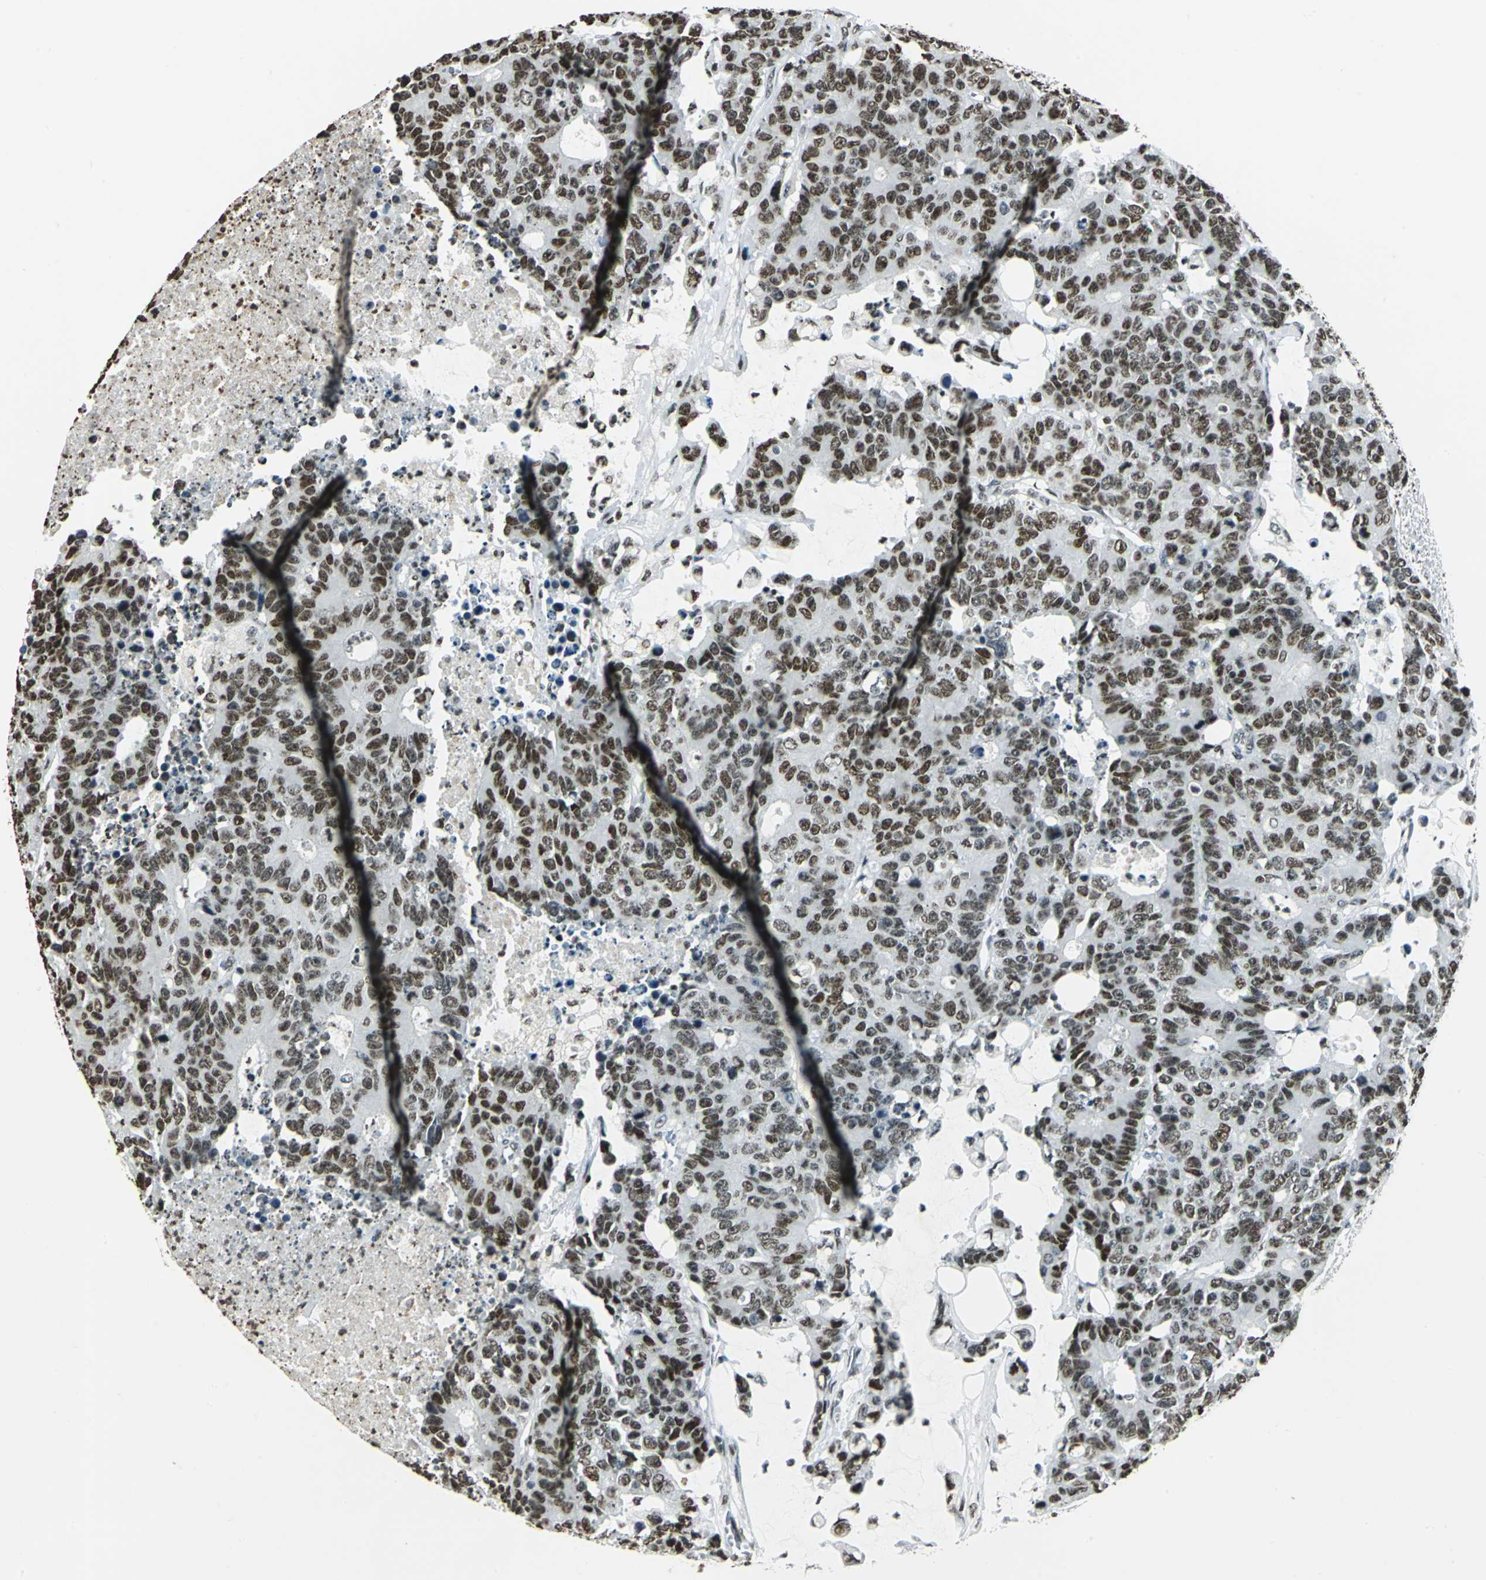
{"staining": {"intensity": "strong", "quantity": ">75%", "location": "nuclear"}, "tissue": "colorectal cancer", "cell_type": "Tumor cells", "image_type": "cancer", "snomed": [{"axis": "morphology", "description": "Adenocarcinoma, NOS"}, {"axis": "topography", "description": "Colon"}], "caption": "Approximately >75% of tumor cells in human colorectal cancer (adenocarcinoma) demonstrate strong nuclear protein positivity as visualized by brown immunohistochemical staining.", "gene": "MCM4", "patient": {"sex": "female", "age": 86}}